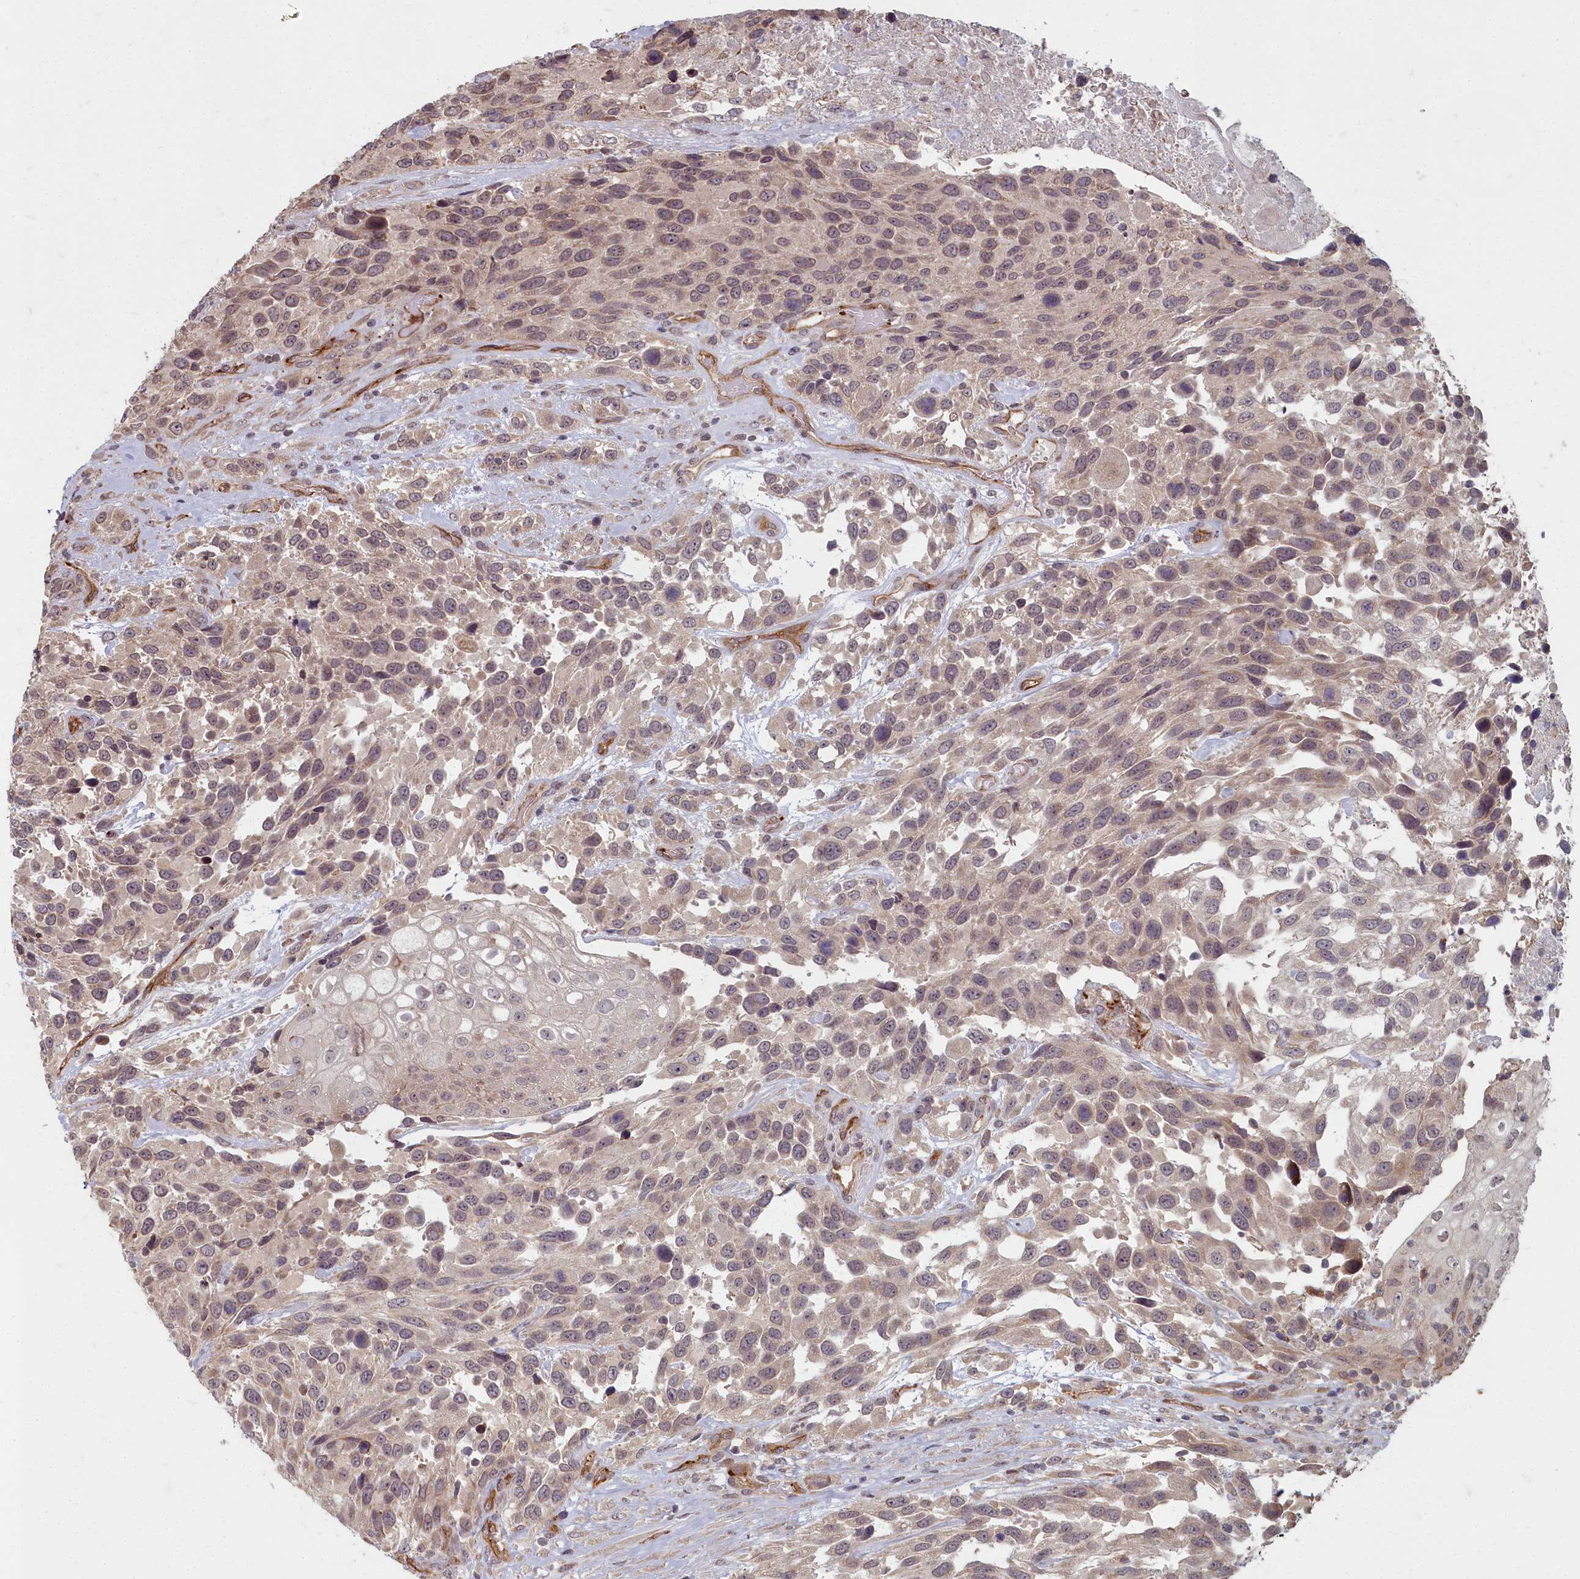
{"staining": {"intensity": "weak", "quantity": "25%-75%", "location": "nuclear"}, "tissue": "urothelial cancer", "cell_type": "Tumor cells", "image_type": "cancer", "snomed": [{"axis": "morphology", "description": "Urothelial carcinoma, High grade"}, {"axis": "topography", "description": "Urinary bladder"}], "caption": "Immunohistochemistry (IHC) staining of urothelial cancer, which displays low levels of weak nuclear expression in about 25%-75% of tumor cells indicating weak nuclear protein positivity. The staining was performed using DAB (brown) for protein detection and nuclei were counterstained in hematoxylin (blue).", "gene": "TSPYL4", "patient": {"sex": "female", "age": 70}}